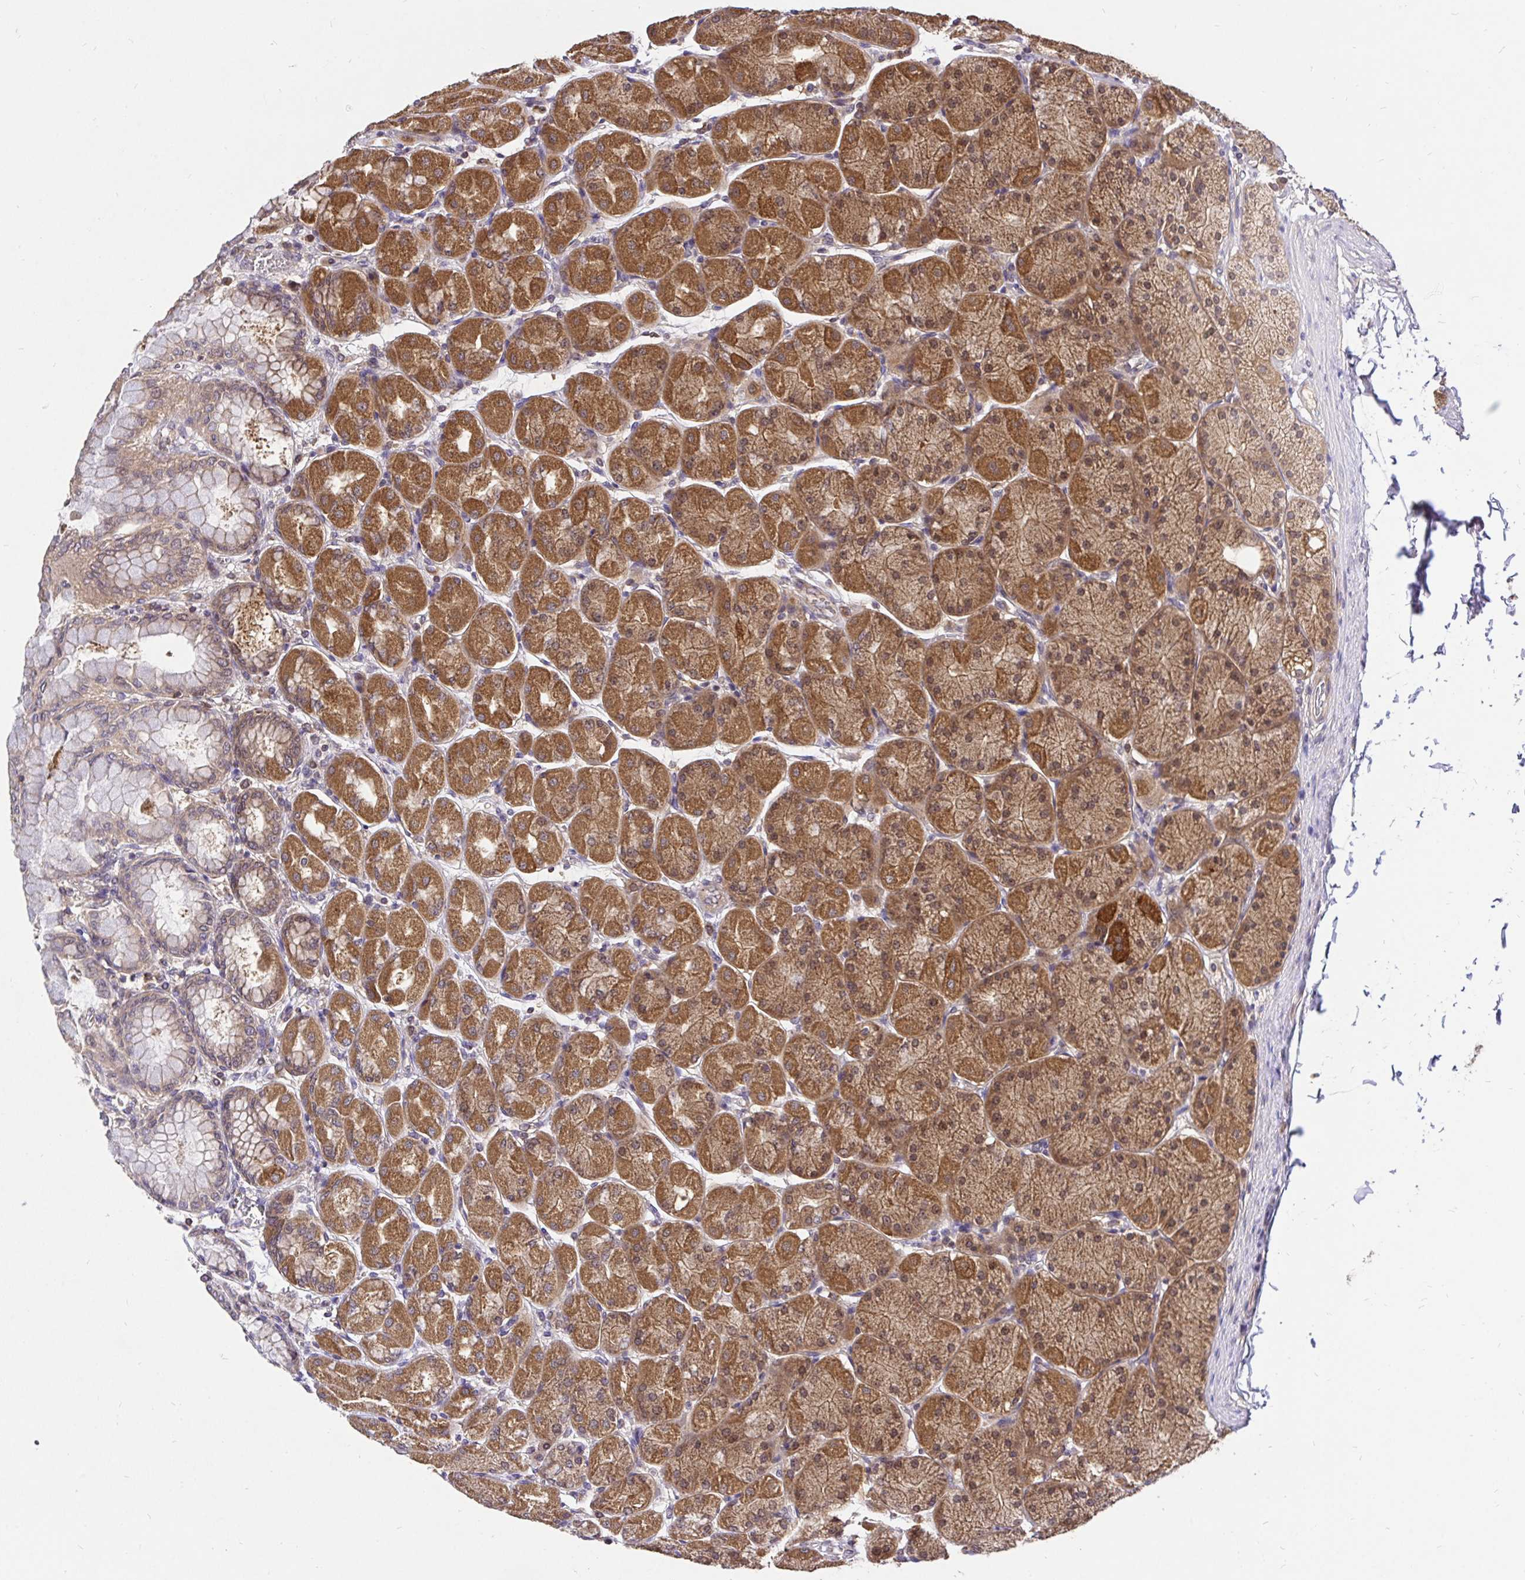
{"staining": {"intensity": "moderate", "quantity": "25%-75%", "location": "cytoplasmic/membranous,nuclear"}, "tissue": "stomach", "cell_type": "Glandular cells", "image_type": "normal", "snomed": [{"axis": "morphology", "description": "Normal tissue, NOS"}, {"axis": "topography", "description": "Stomach, upper"}], "caption": "Moderate cytoplasmic/membranous,nuclear expression is seen in about 25%-75% of glandular cells in normal stomach. (IHC, brightfield microscopy, high magnification).", "gene": "UBE2M", "patient": {"sex": "female", "age": 56}}